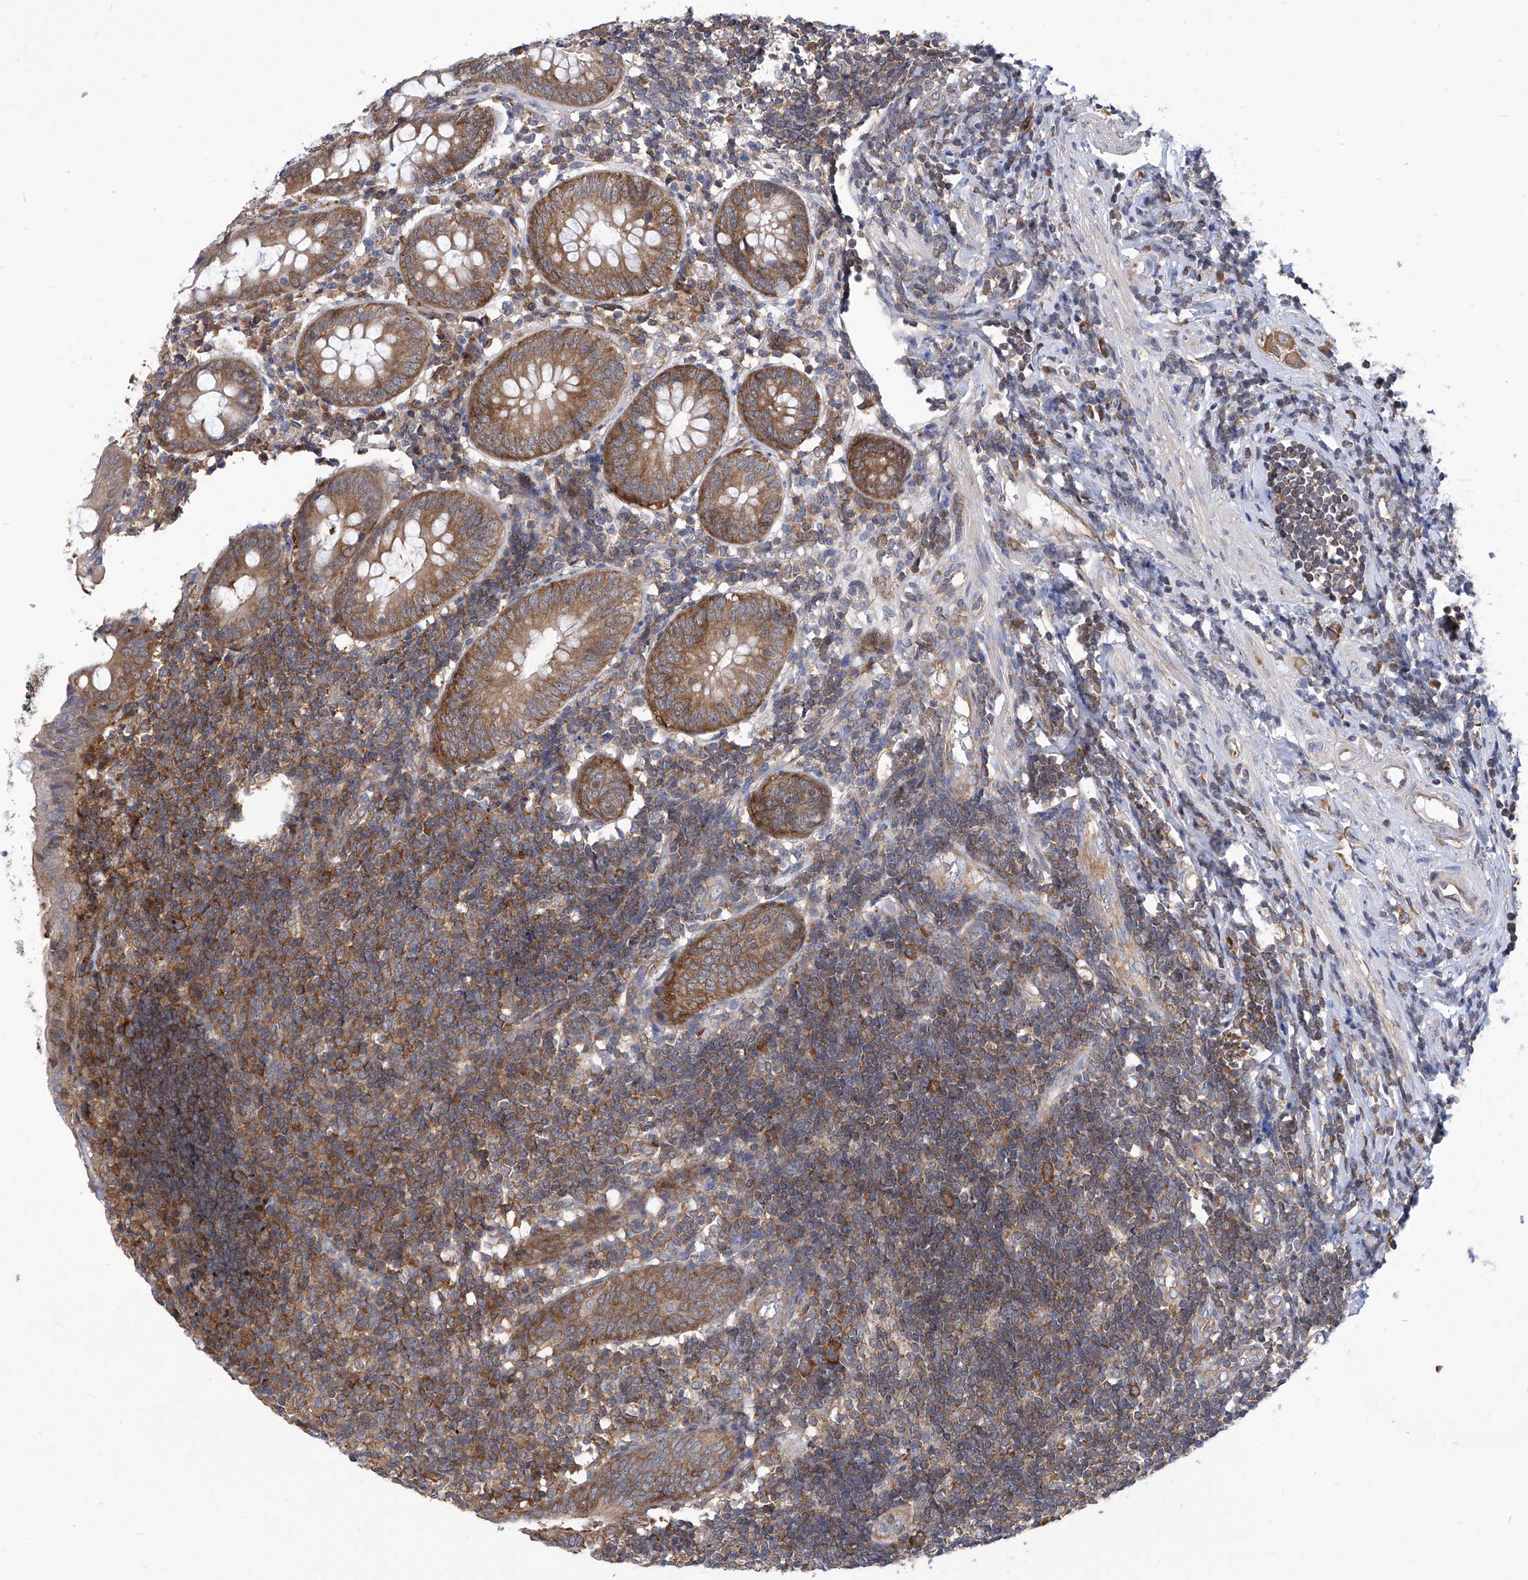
{"staining": {"intensity": "moderate", "quantity": ">75%", "location": "cytoplasmic/membranous"}, "tissue": "appendix", "cell_type": "Glandular cells", "image_type": "normal", "snomed": [{"axis": "morphology", "description": "Normal tissue, NOS"}, {"axis": "topography", "description": "Appendix"}], "caption": "Immunohistochemistry of benign human appendix exhibits medium levels of moderate cytoplasmic/membranous staining in about >75% of glandular cells. The staining was performed using DAB, with brown indicating positive protein expression. Nuclei are stained blue with hematoxylin.", "gene": "EIF3M", "patient": {"sex": "female", "age": 54}}